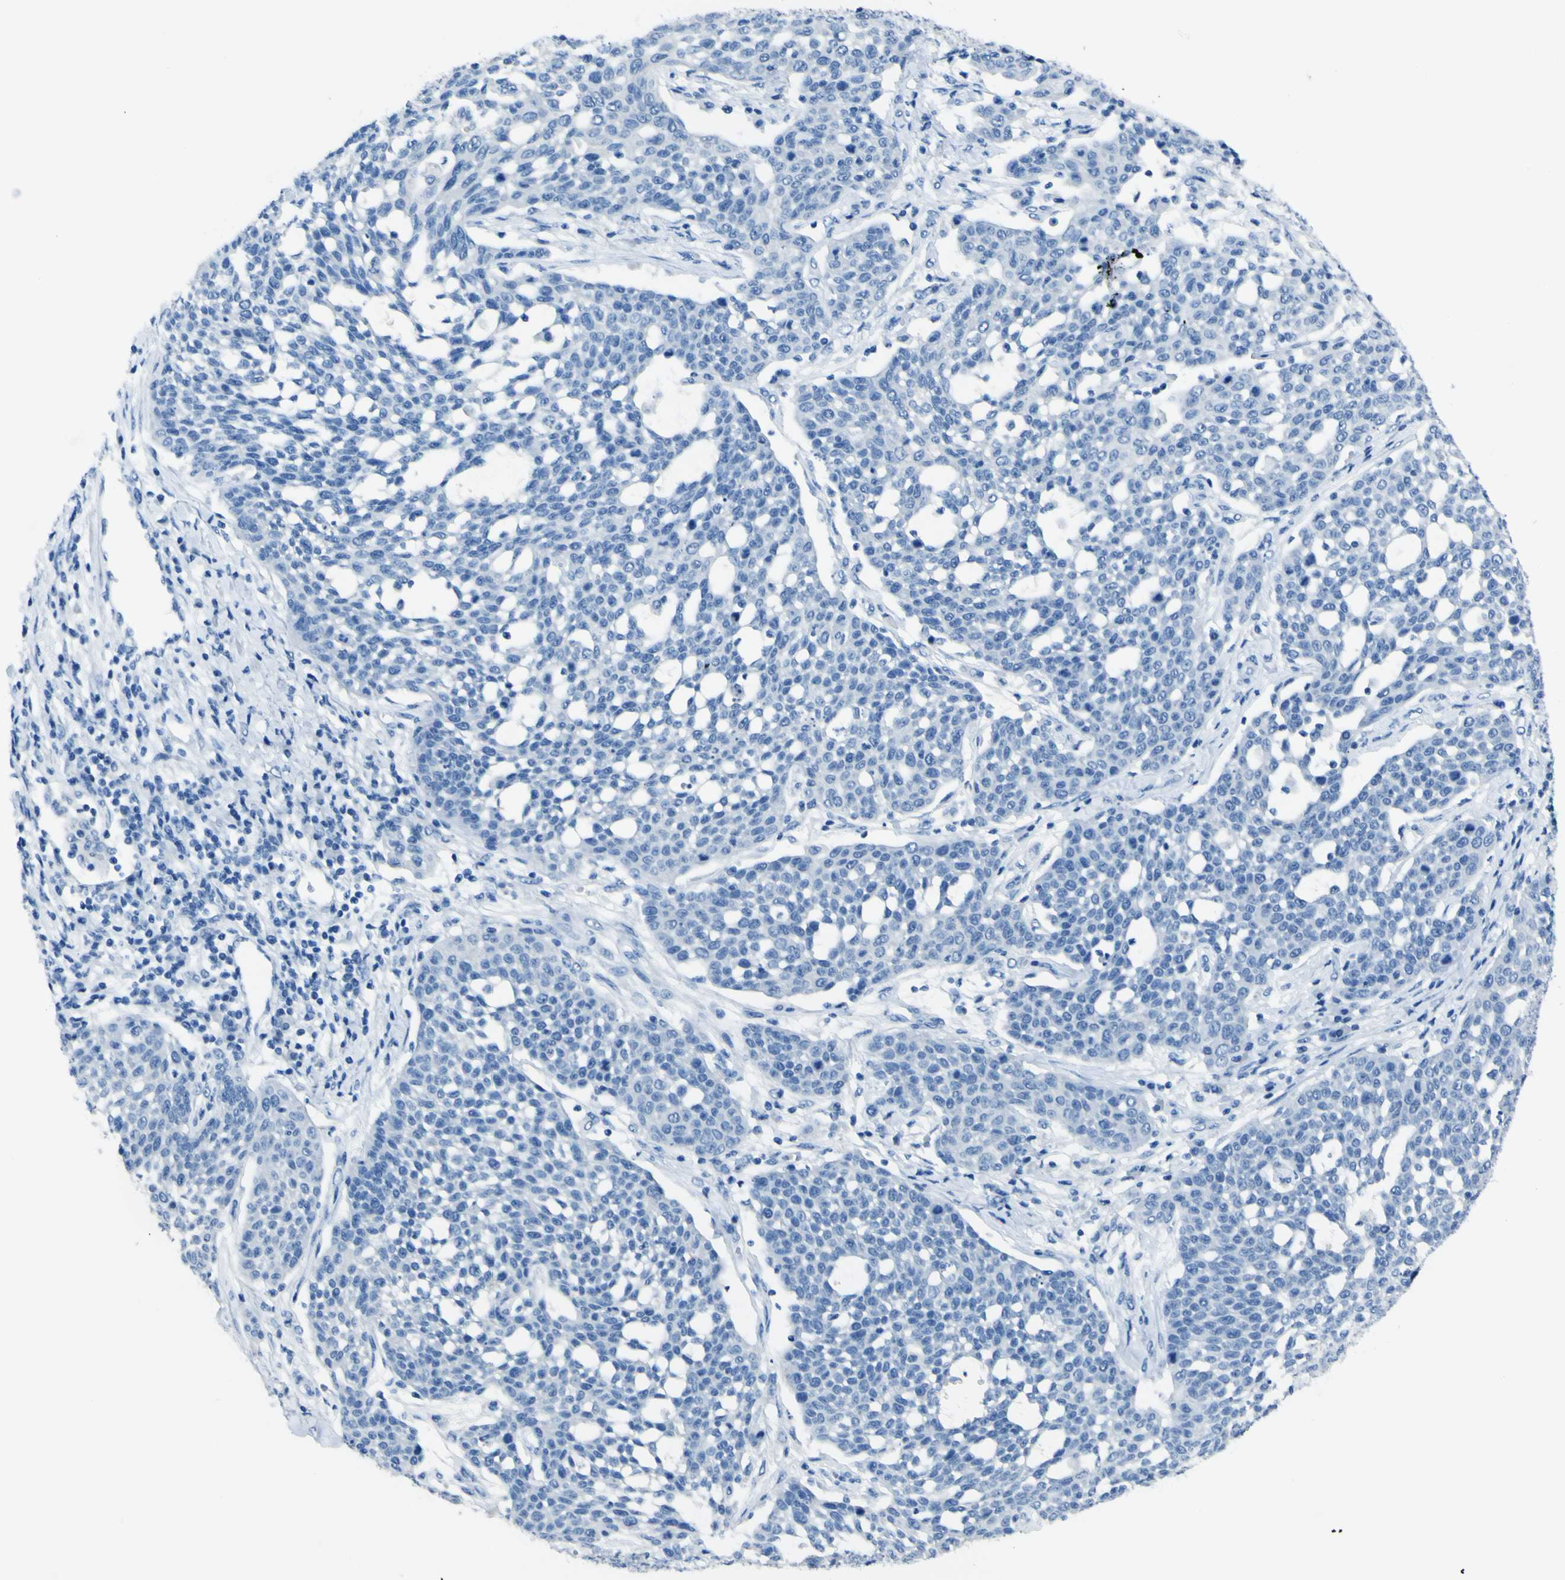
{"staining": {"intensity": "negative", "quantity": "none", "location": "none"}, "tissue": "cervical cancer", "cell_type": "Tumor cells", "image_type": "cancer", "snomed": [{"axis": "morphology", "description": "Squamous cell carcinoma, NOS"}, {"axis": "topography", "description": "Cervix"}], "caption": "DAB (3,3'-diaminobenzidine) immunohistochemical staining of human cervical cancer shows no significant staining in tumor cells.", "gene": "PHKG1", "patient": {"sex": "female", "age": 34}}